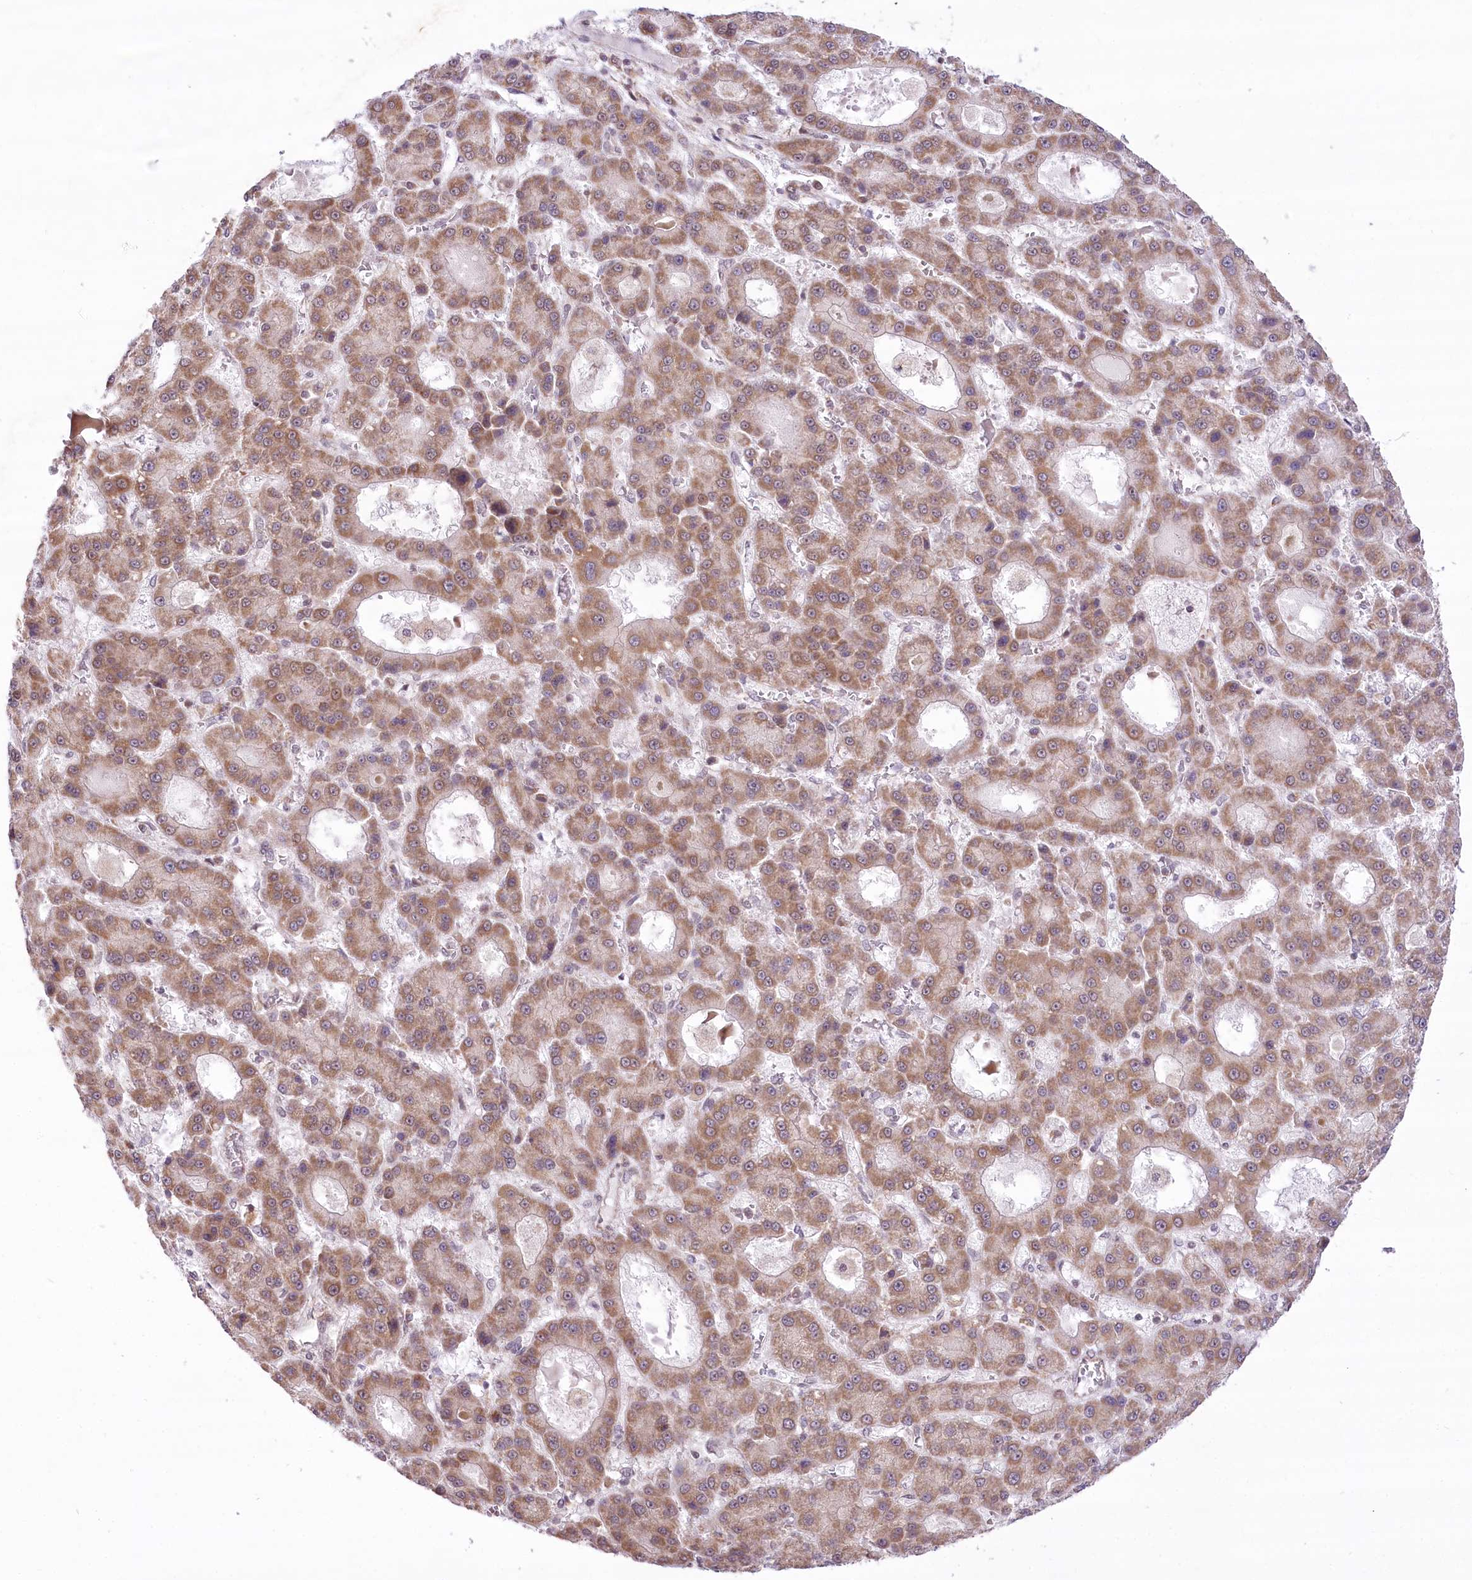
{"staining": {"intensity": "moderate", "quantity": ">75%", "location": "cytoplasmic/membranous"}, "tissue": "liver cancer", "cell_type": "Tumor cells", "image_type": "cancer", "snomed": [{"axis": "morphology", "description": "Carcinoma, Hepatocellular, NOS"}, {"axis": "topography", "description": "Liver"}], "caption": "Immunohistochemical staining of liver hepatocellular carcinoma shows moderate cytoplasmic/membranous protein staining in about >75% of tumor cells.", "gene": "ZMAT2", "patient": {"sex": "male", "age": 70}}